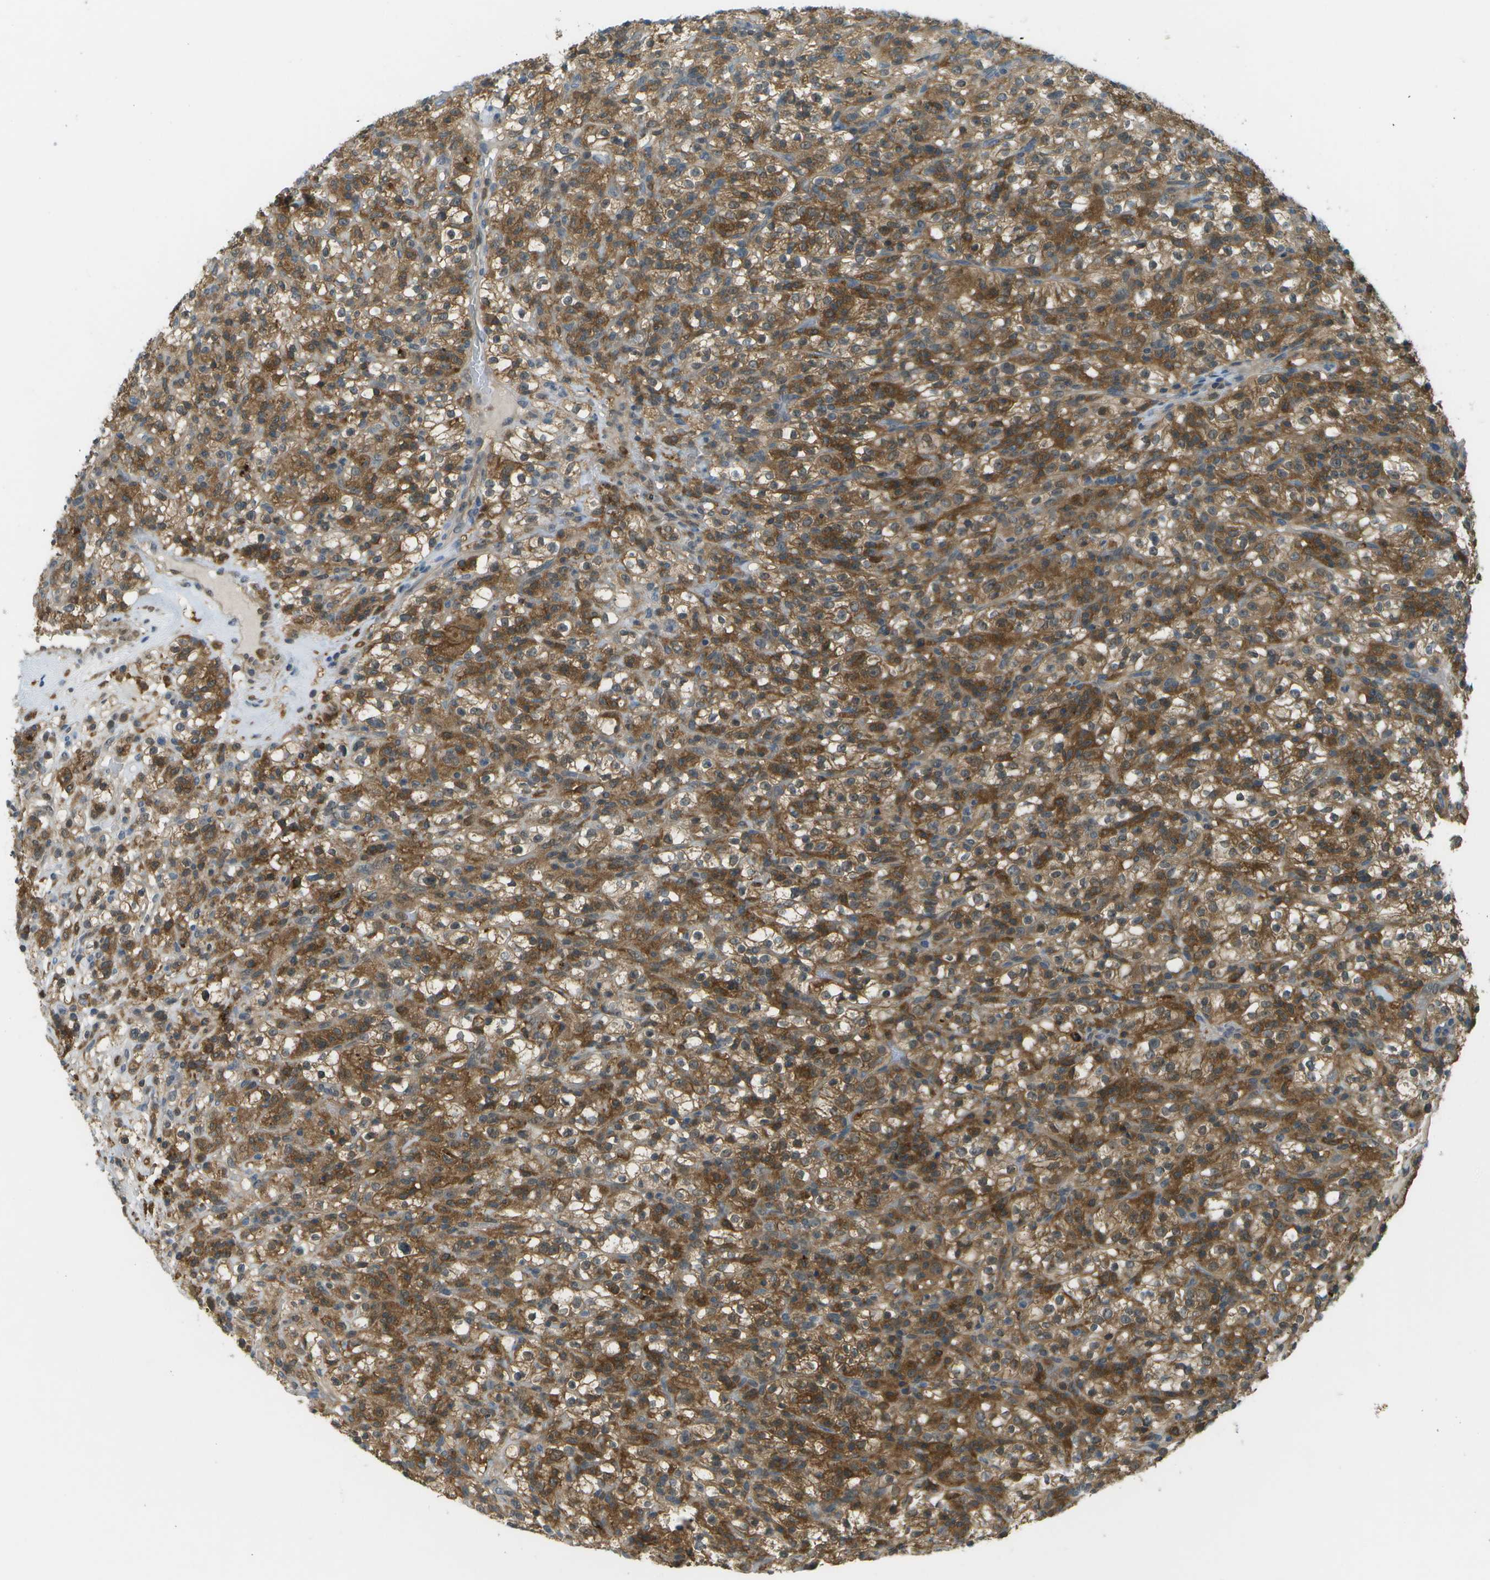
{"staining": {"intensity": "moderate", "quantity": ">75%", "location": "cytoplasmic/membranous"}, "tissue": "renal cancer", "cell_type": "Tumor cells", "image_type": "cancer", "snomed": [{"axis": "morphology", "description": "Normal tissue, NOS"}, {"axis": "morphology", "description": "Adenocarcinoma, NOS"}, {"axis": "topography", "description": "Kidney"}], "caption": "Immunohistochemical staining of human renal cancer shows moderate cytoplasmic/membranous protein positivity in about >75% of tumor cells. The protein is stained brown, and the nuclei are stained in blue (DAB IHC with brightfield microscopy, high magnification).", "gene": "CDH23", "patient": {"sex": "female", "age": 72}}